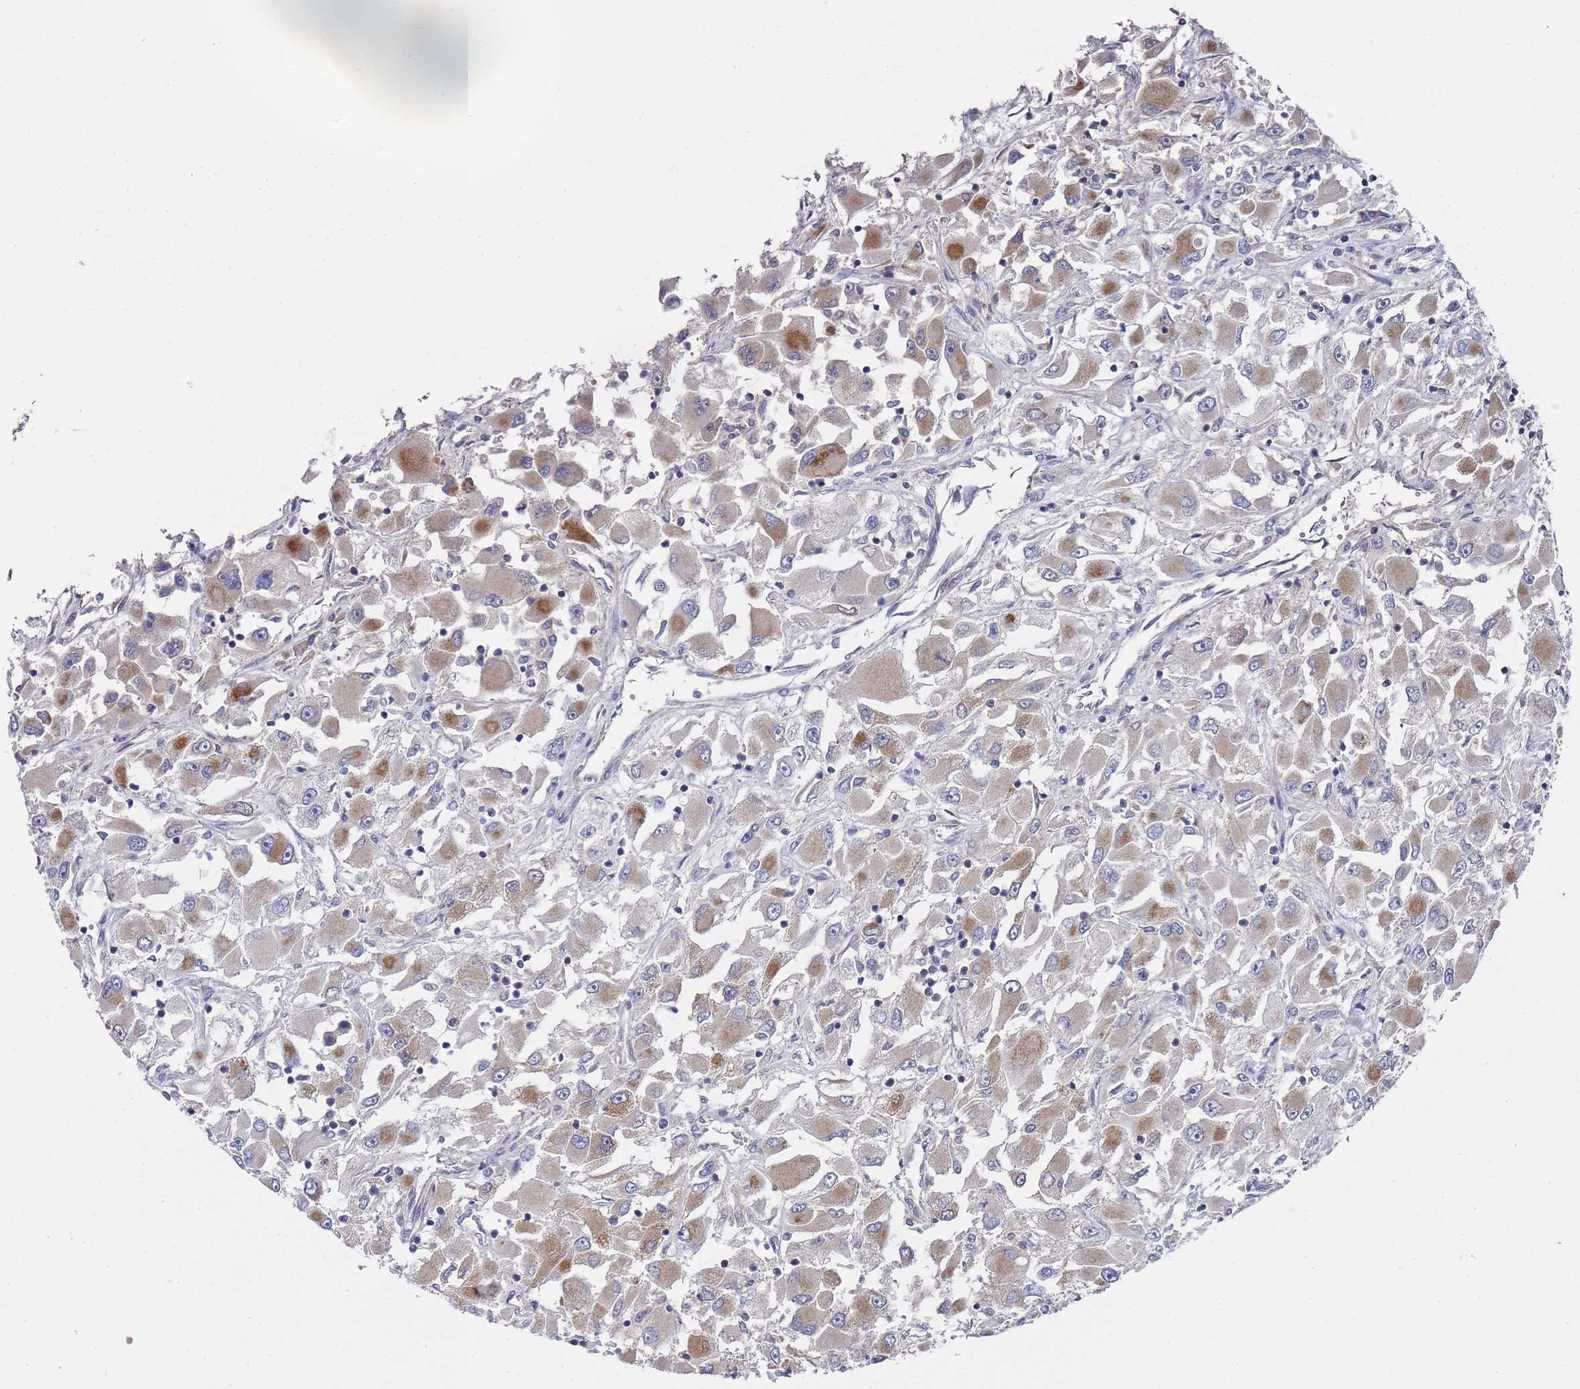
{"staining": {"intensity": "moderate", "quantity": "25%-75%", "location": "cytoplasmic/membranous"}, "tissue": "renal cancer", "cell_type": "Tumor cells", "image_type": "cancer", "snomed": [{"axis": "morphology", "description": "Adenocarcinoma, NOS"}, {"axis": "topography", "description": "Kidney"}], "caption": "Tumor cells reveal medium levels of moderate cytoplasmic/membranous positivity in about 25%-75% of cells in adenocarcinoma (renal).", "gene": "NPEPPS", "patient": {"sex": "female", "age": 52}}